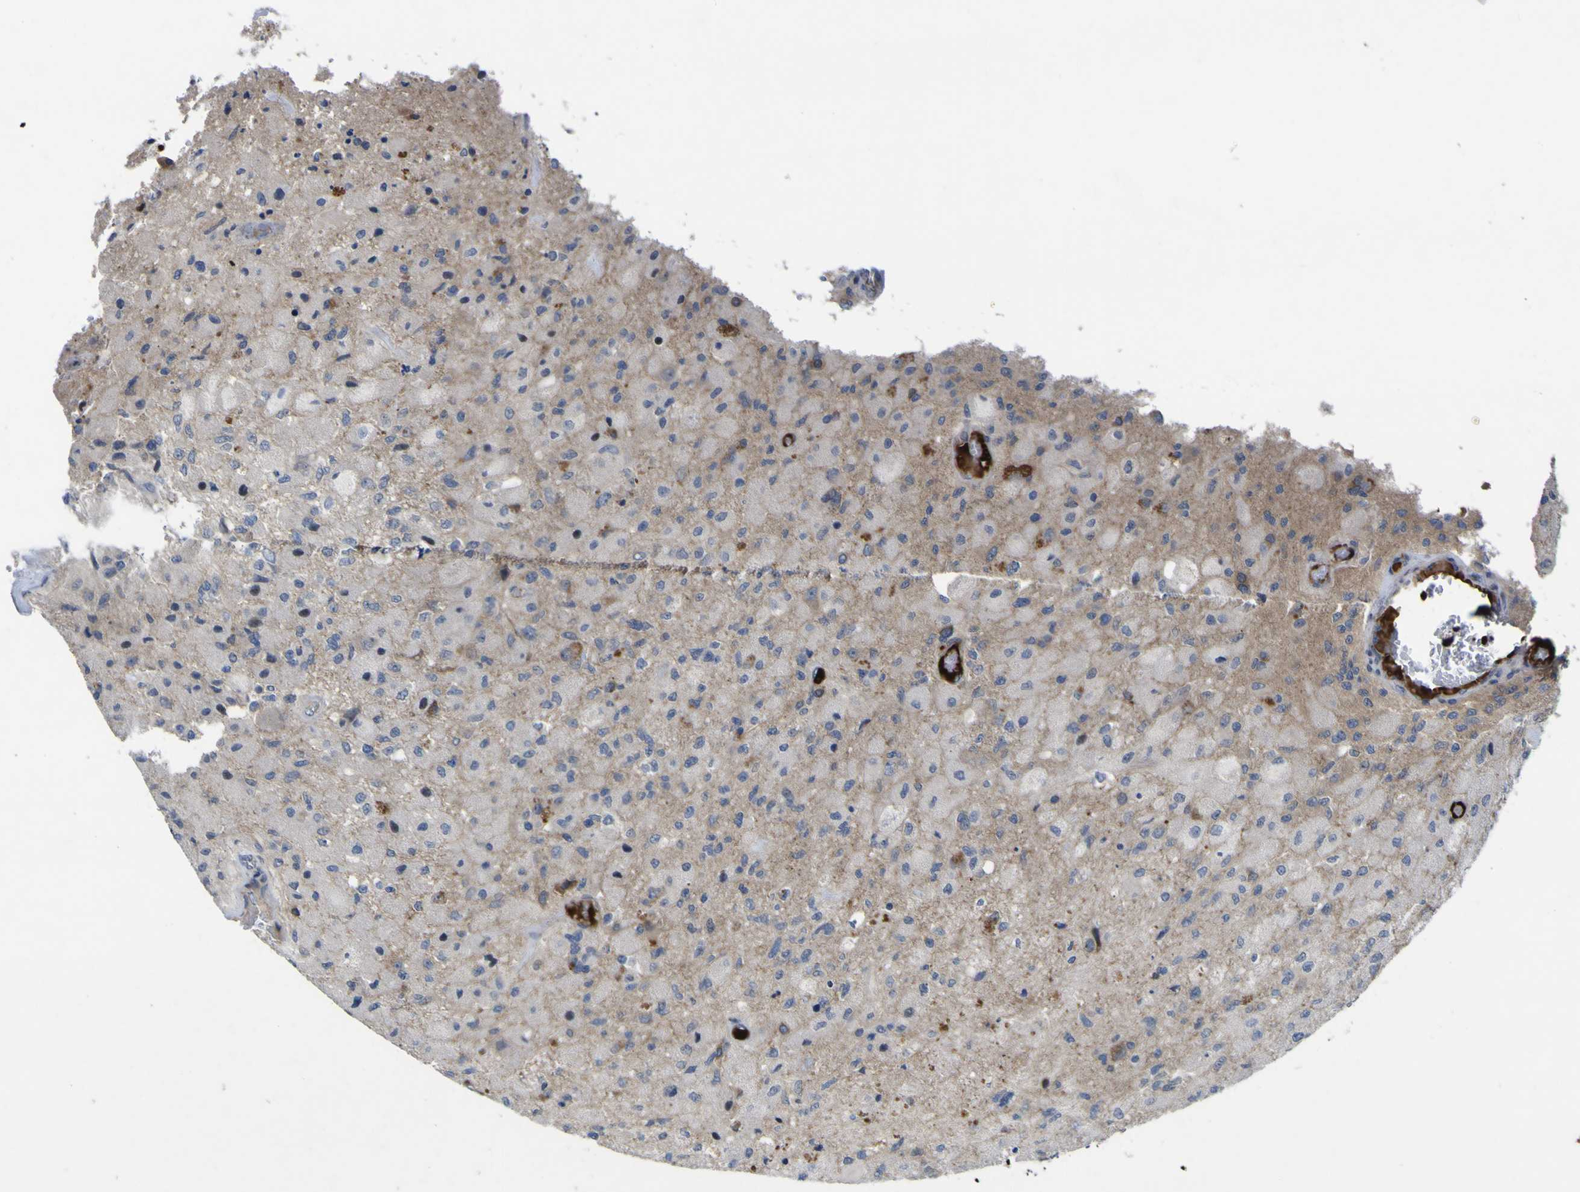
{"staining": {"intensity": "negative", "quantity": "none", "location": "none"}, "tissue": "glioma", "cell_type": "Tumor cells", "image_type": "cancer", "snomed": [{"axis": "morphology", "description": "Normal tissue, NOS"}, {"axis": "morphology", "description": "Glioma, malignant, High grade"}, {"axis": "topography", "description": "Cerebral cortex"}], "caption": "Micrograph shows no protein expression in tumor cells of glioma tissue.", "gene": "NAV1", "patient": {"sex": "male", "age": 77}}